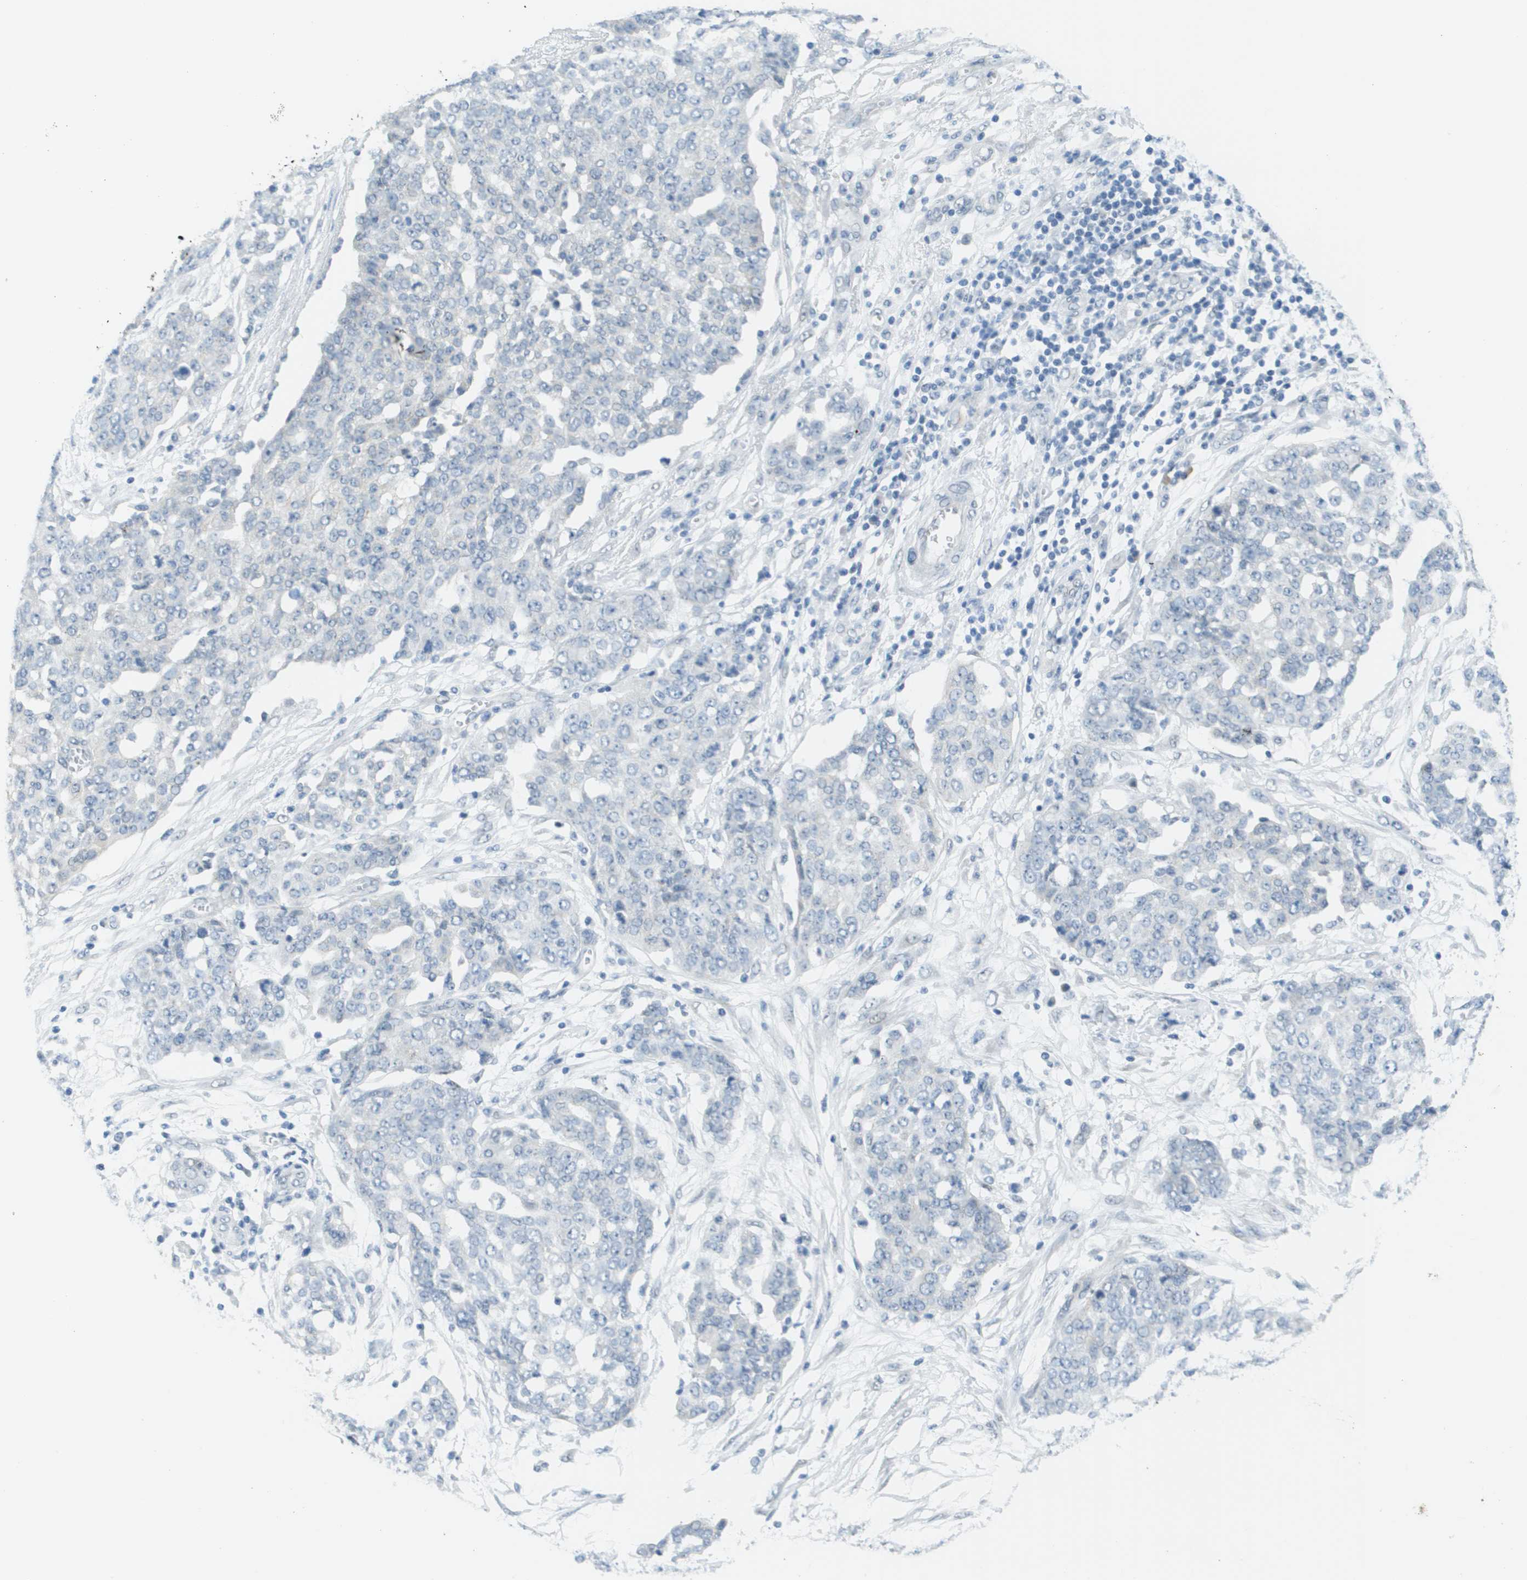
{"staining": {"intensity": "negative", "quantity": "none", "location": "none"}, "tissue": "ovarian cancer", "cell_type": "Tumor cells", "image_type": "cancer", "snomed": [{"axis": "morphology", "description": "Cystadenocarcinoma, serous, NOS"}, {"axis": "topography", "description": "Soft tissue"}, {"axis": "topography", "description": "Ovary"}], "caption": "Immunohistochemistry of ovarian cancer reveals no positivity in tumor cells. (Immunohistochemistry, brightfield microscopy, high magnification).", "gene": "ARID1B", "patient": {"sex": "female", "age": 57}}